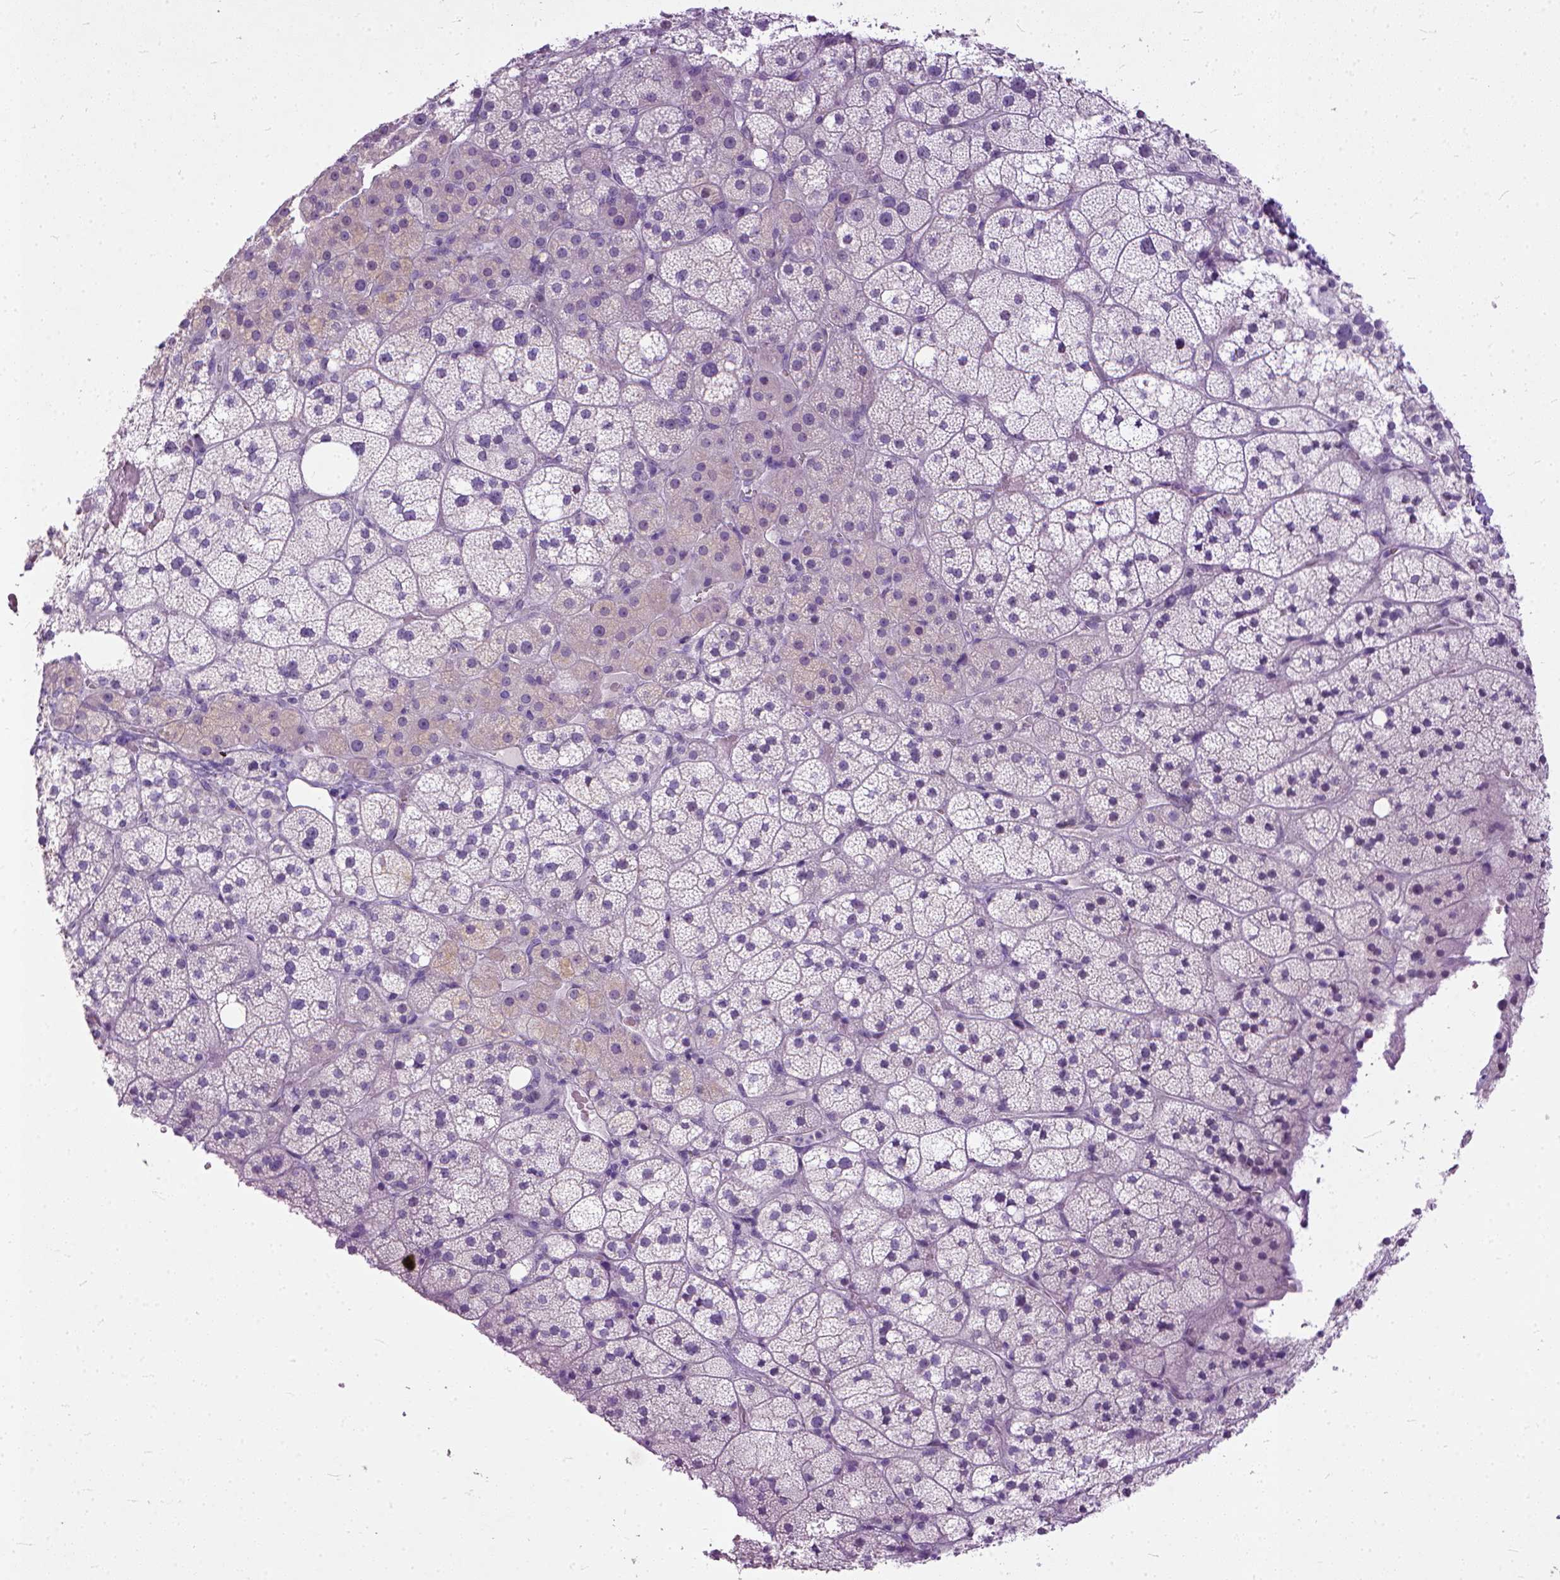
{"staining": {"intensity": "negative", "quantity": "none", "location": "none"}, "tissue": "adrenal gland", "cell_type": "Glandular cells", "image_type": "normal", "snomed": [{"axis": "morphology", "description": "Normal tissue, NOS"}, {"axis": "topography", "description": "Adrenal gland"}], "caption": "A high-resolution image shows immunohistochemistry staining of unremarkable adrenal gland, which exhibits no significant positivity in glandular cells. The staining is performed using DAB (3,3'-diaminobenzidine) brown chromogen with nuclei counter-stained in using hematoxylin.", "gene": "ADGRF1", "patient": {"sex": "male", "age": 53}}